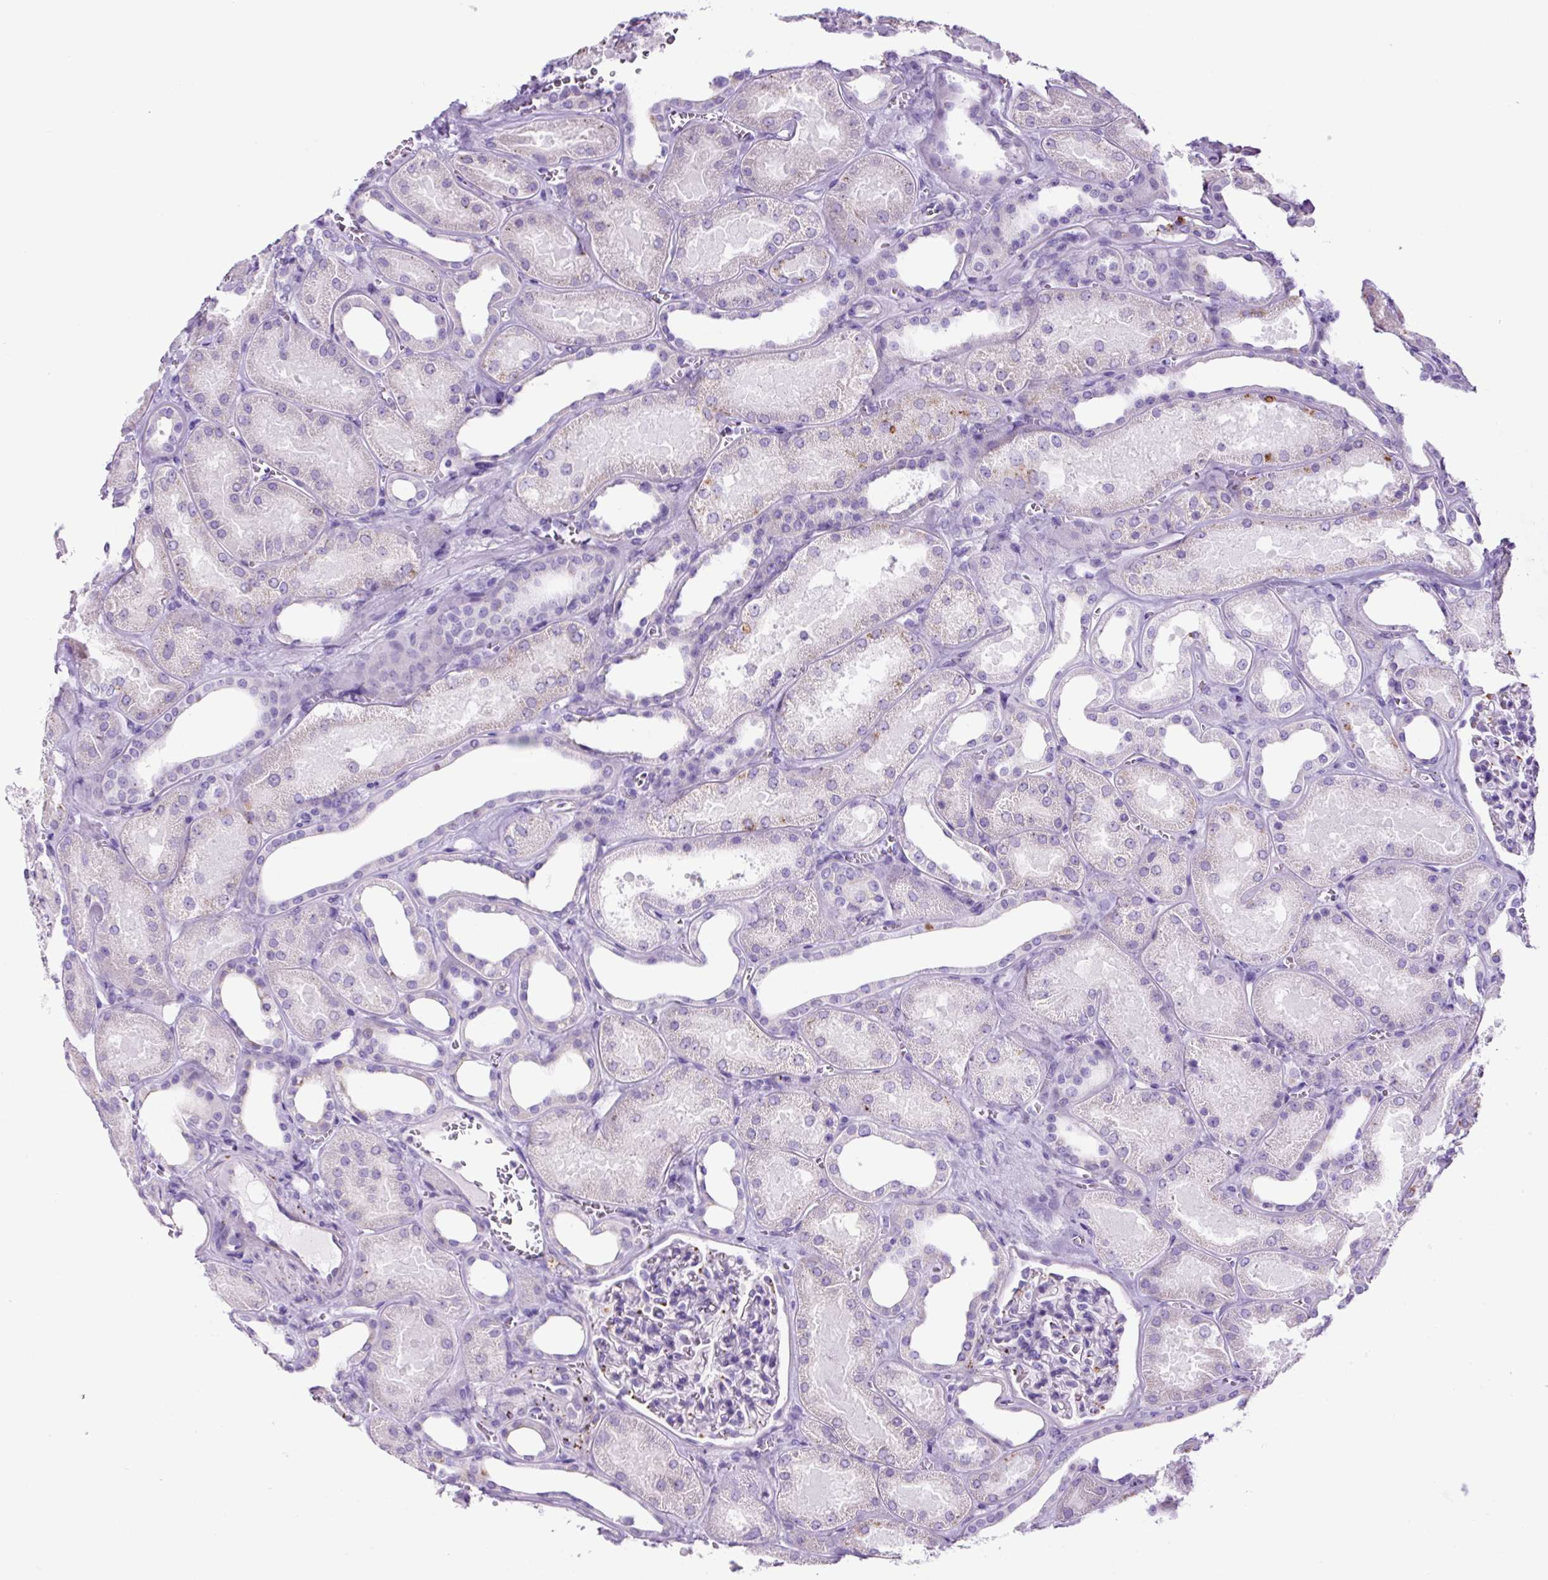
{"staining": {"intensity": "moderate", "quantity": "<25%", "location": "cytoplasmic/membranous"}, "tissue": "kidney", "cell_type": "Cells in glomeruli", "image_type": "normal", "snomed": [{"axis": "morphology", "description": "Normal tissue, NOS"}, {"axis": "morphology", "description": "Adenocarcinoma, NOS"}, {"axis": "topography", "description": "Kidney"}], "caption": "Protein staining of normal kidney exhibits moderate cytoplasmic/membranous staining in approximately <25% of cells in glomeruli.", "gene": "LCN10", "patient": {"sex": "female", "age": 68}}